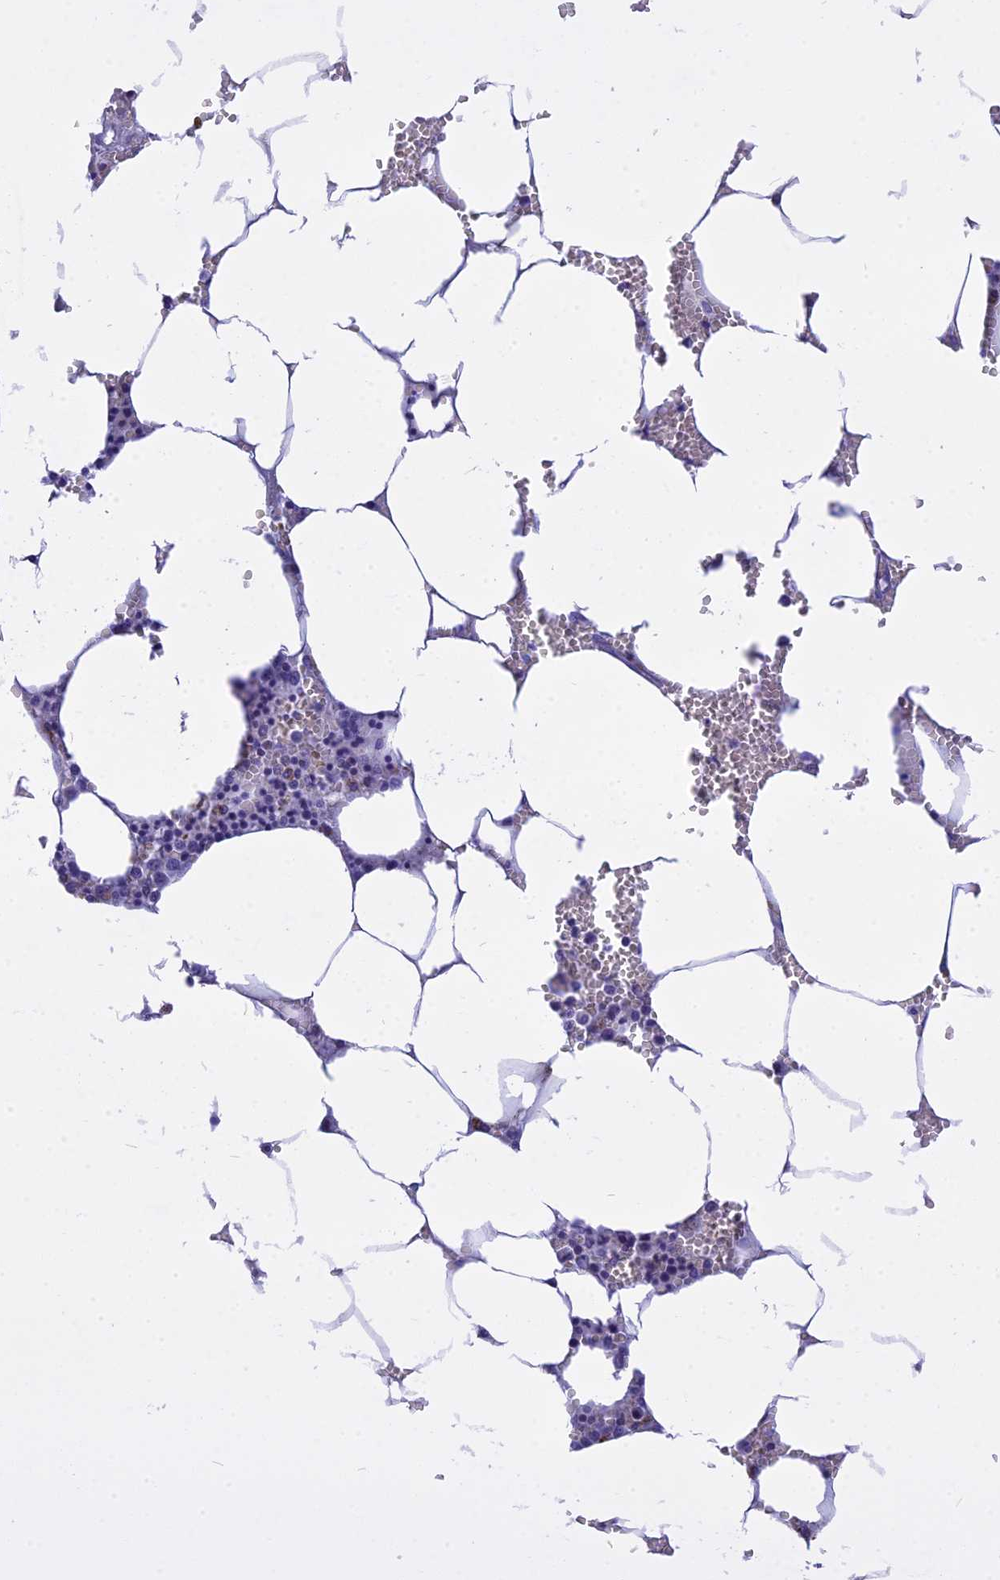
{"staining": {"intensity": "negative", "quantity": "none", "location": "none"}, "tissue": "bone marrow", "cell_type": "Hematopoietic cells", "image_type": "normal", "snomed": [{"axis": "morphology", "description": "Normal tissue, NOS"}, {"axis": "topography", "description": "Bone marrow"}], "caption": "This histopathology image is of normal bone marrow stained with immunohistochemistry to label a protein in brown with the nuclei are counter-stained blue. There is no expression in hematopoietic cells. (DAB (3,3'-diaminobenzidine) immunohistochemistry (IHC), high magnification).", "gene": "VDAC2", "patient": {"sex": "male", "age": 70}}